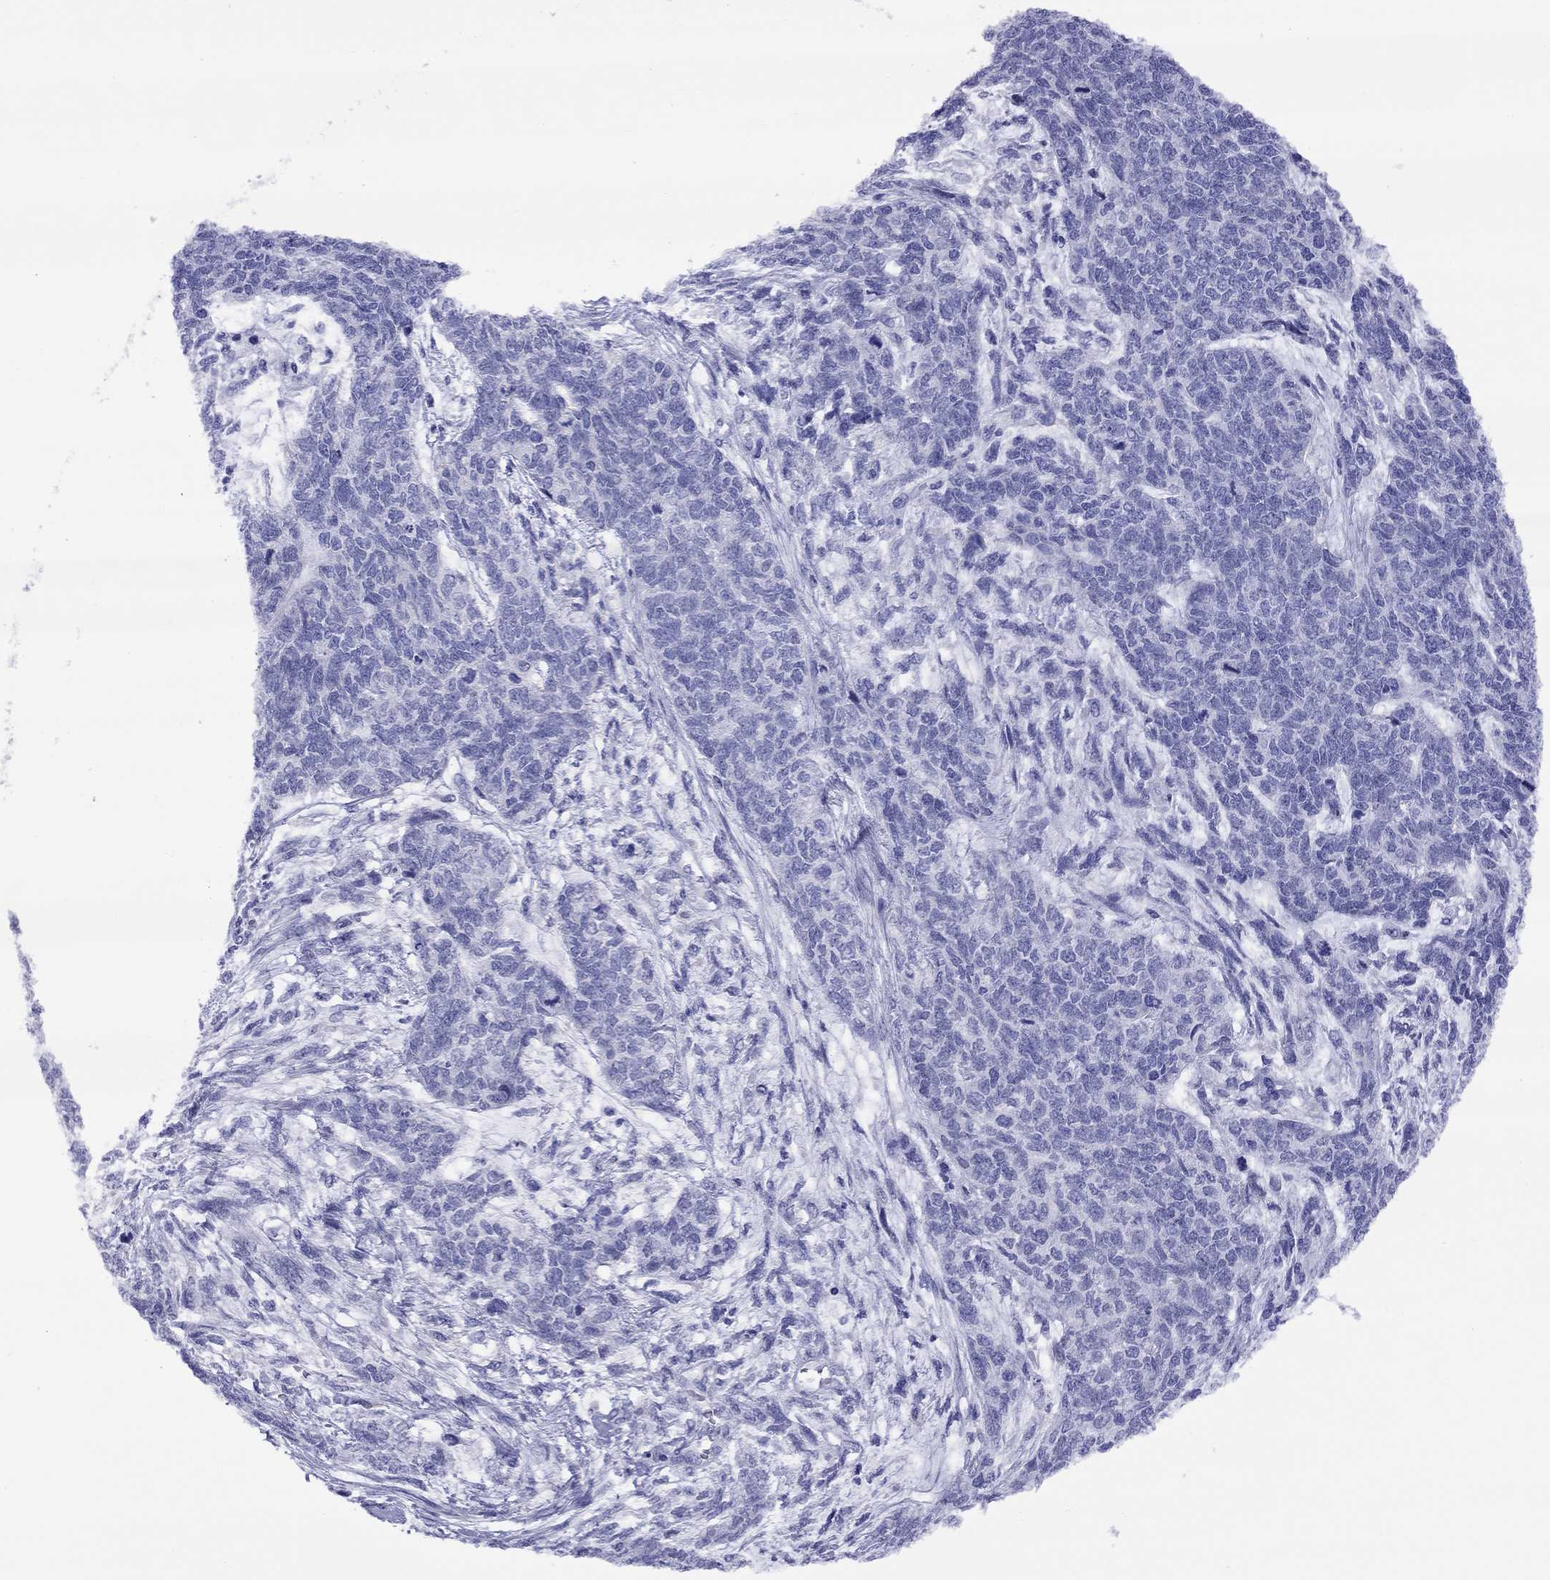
{"staining": {"intensity": "negative", "quantity": "none", "location": "none"}, "tissue": "cervical cancer", "cell_type": "Tumor cells", "image_type": "cancer", "snomed": [{"axis": "morphology", "description": "Squamous cell carcinoma, NOS"}, {"axis": "topography", "description": "Cervix"}], "caption": "An image of cervical squamous cell carcinoma stained for a protein demonstrates no brown staining in tumor cells.", "gene": "SLC30A8", "patient": {"sex": "female", "age": 63}}